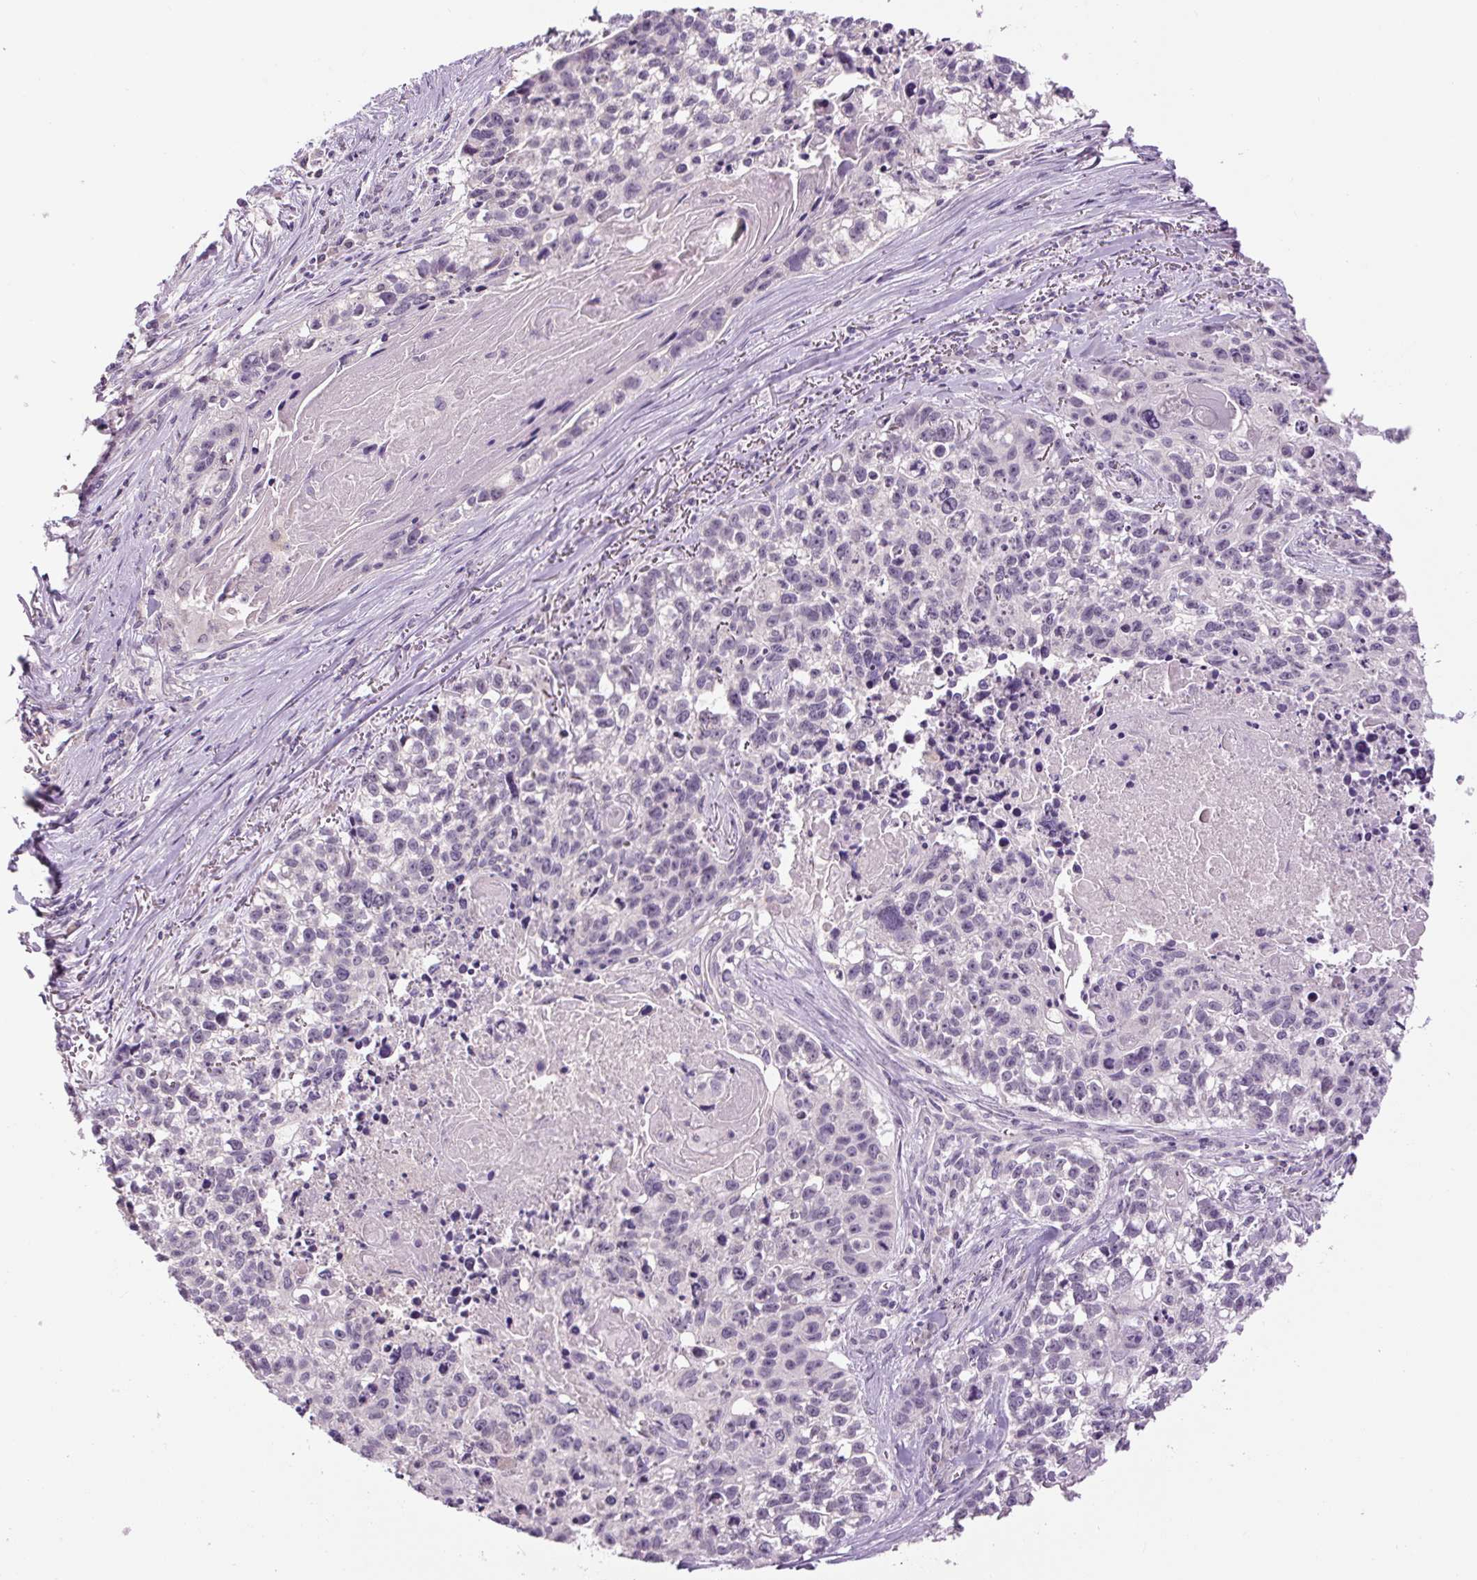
{"staining": {"intensity": "negative", "quantity": "none", "location": "none"}, "tissue": "lung cancer", "cell_type": "Tumor cells", "image_type": "cancer", "snomed": [{"axis": "morphology", "description": "Squamous cell carcinoma, NOS"}, {"axis": "topography", "description": "Lung"}], "caption": "Lung cancer stained for a protein using IHC shows no positivity tumor cells.", "gene": "FABP7", "patient": {"sex": "male", "age": 74}}